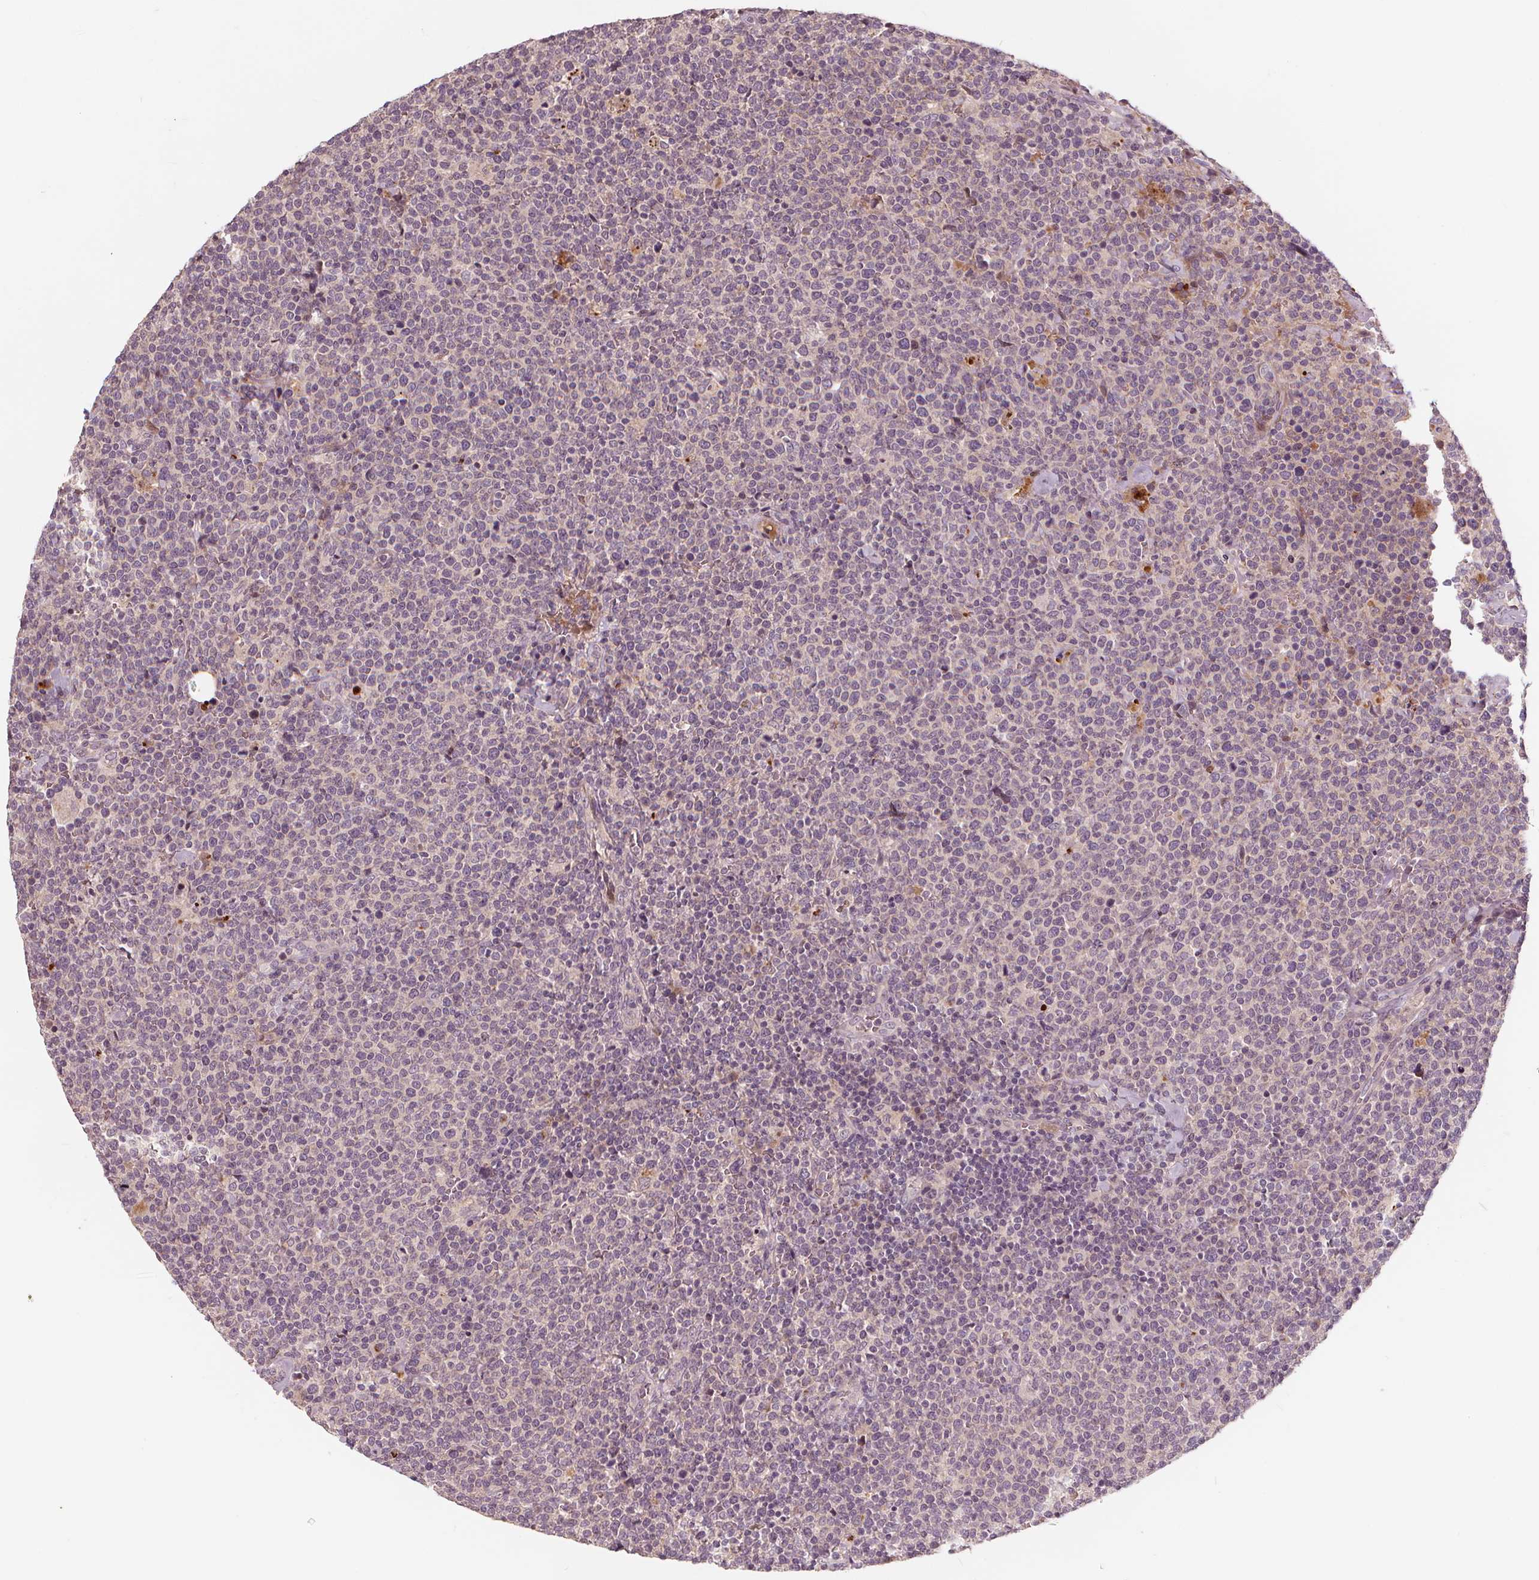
{"staining": {"intensity": "negative", "quantity": "none", "location": "none"}, "tissue": "lymphoma", "cell_type": "Tumor cells", "image_type": "cancer", "snomed": [{"axis": "morphology", "description": "Malignant lymphoma, non-Hodgkin's type, High grade"}, {"axis": "topography", "description": "Lymph node"}], "caption": "A micrograph of lymphoma stained for a protein demonstrates no brown staining in tumor cells. (DAB (3,3'-diaminobenzidine) immunohistochemistry with hematoxylin counter stain).", "gene": "IPO13", "patient": {"sex": "male", "age": 61}}